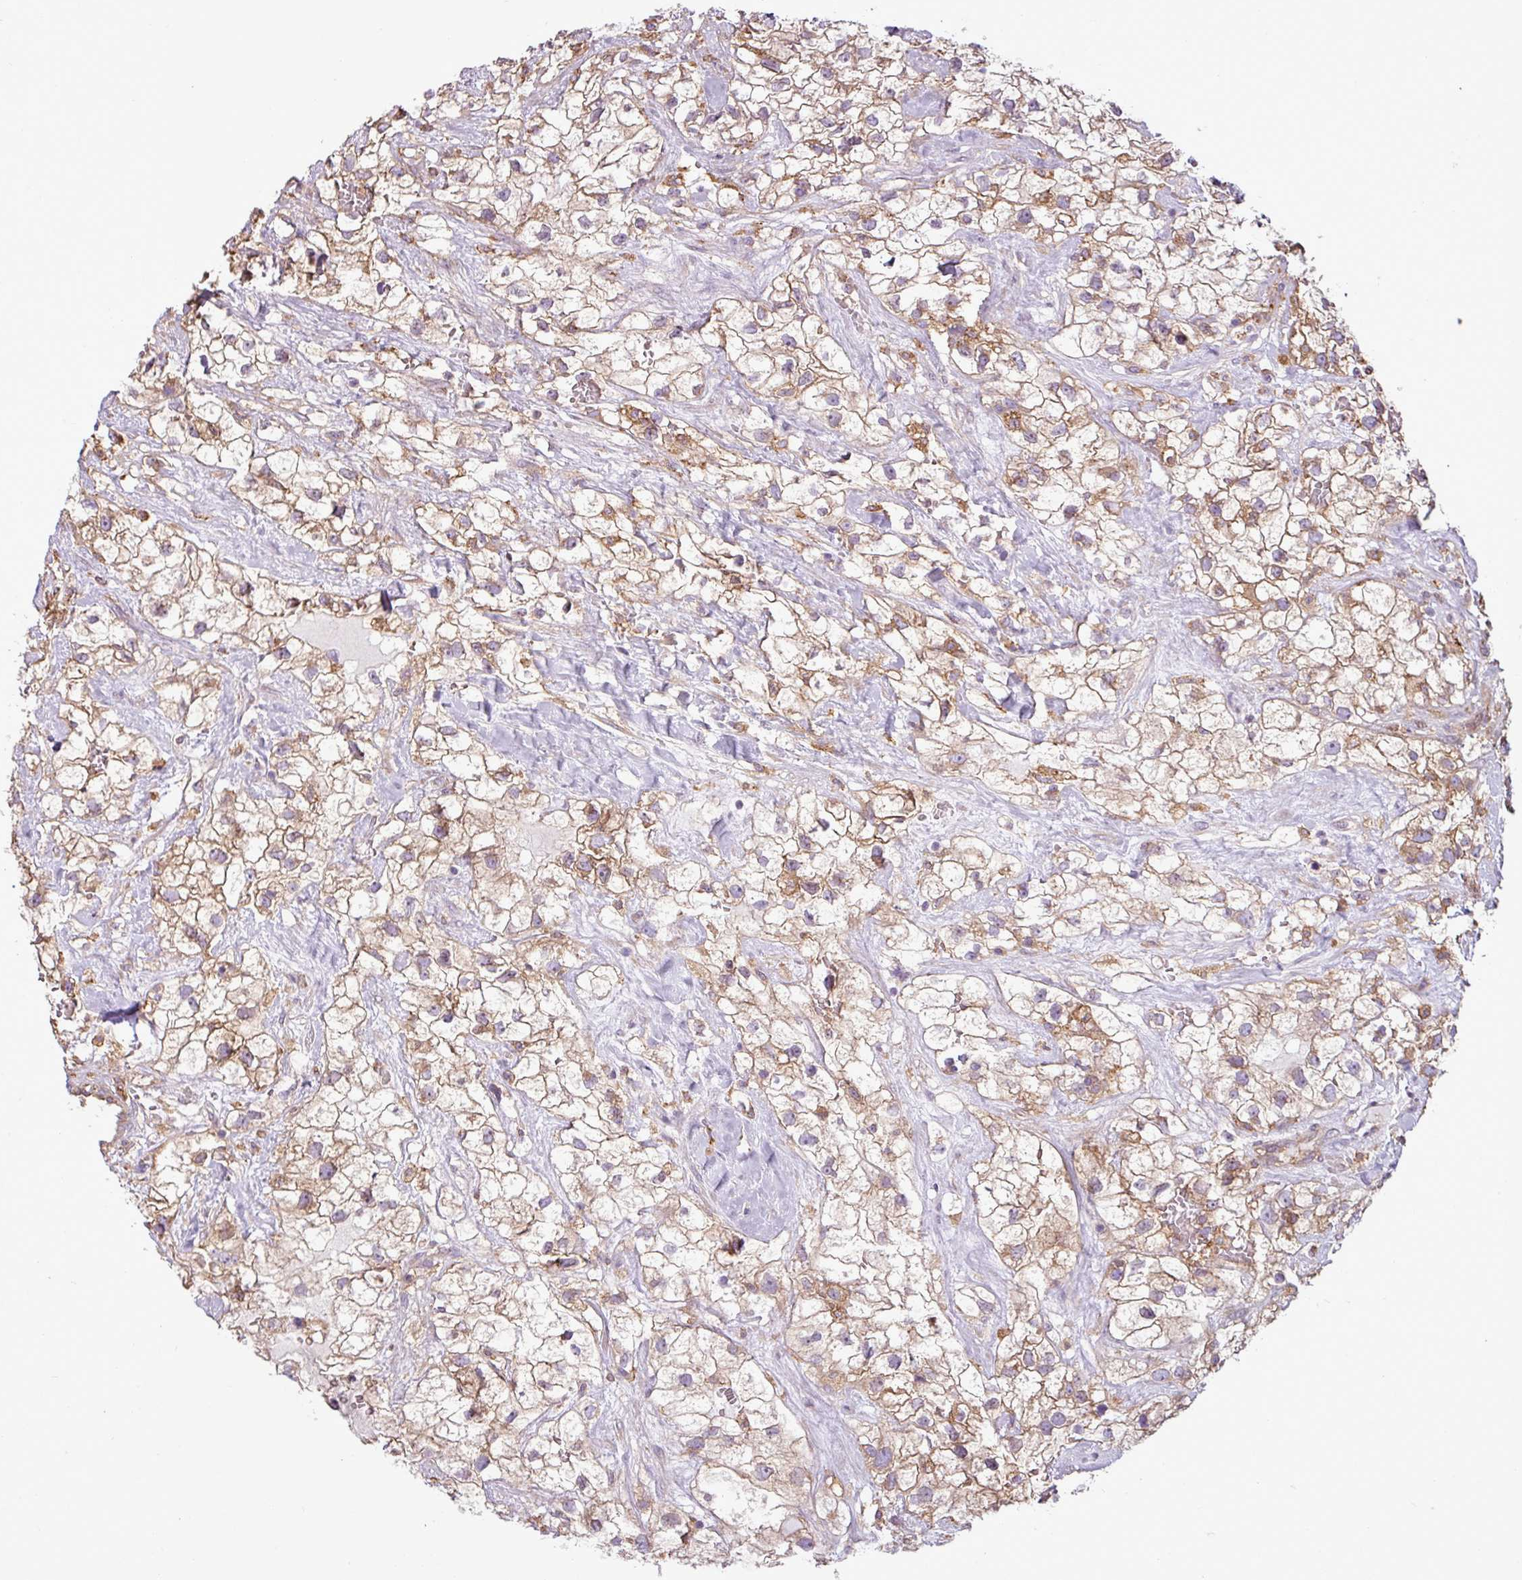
{"staining": {"intensity": "moderate", "quantity": "25%-75%", "location": "cytoplasmic/membranous"}, "tissue": "renal cancer", "cell_type": "Tumor cells", "image_type": "cancer", "snomed": [{"axis": "morphology", "description": "Adenocarcinoma, NOS"}, {"axis": "topography", "description": "Kidney"}], "caption": "A high-resolution image shows immunohistochemistry (IHC) staining of adenocarcinoma (renal), which shows moderate cytoplasmic/membranous staining in about 25%-75% of tumor cells.", "gene": "PACSIN2", "patient": {"sex": "male", "age": 59}}